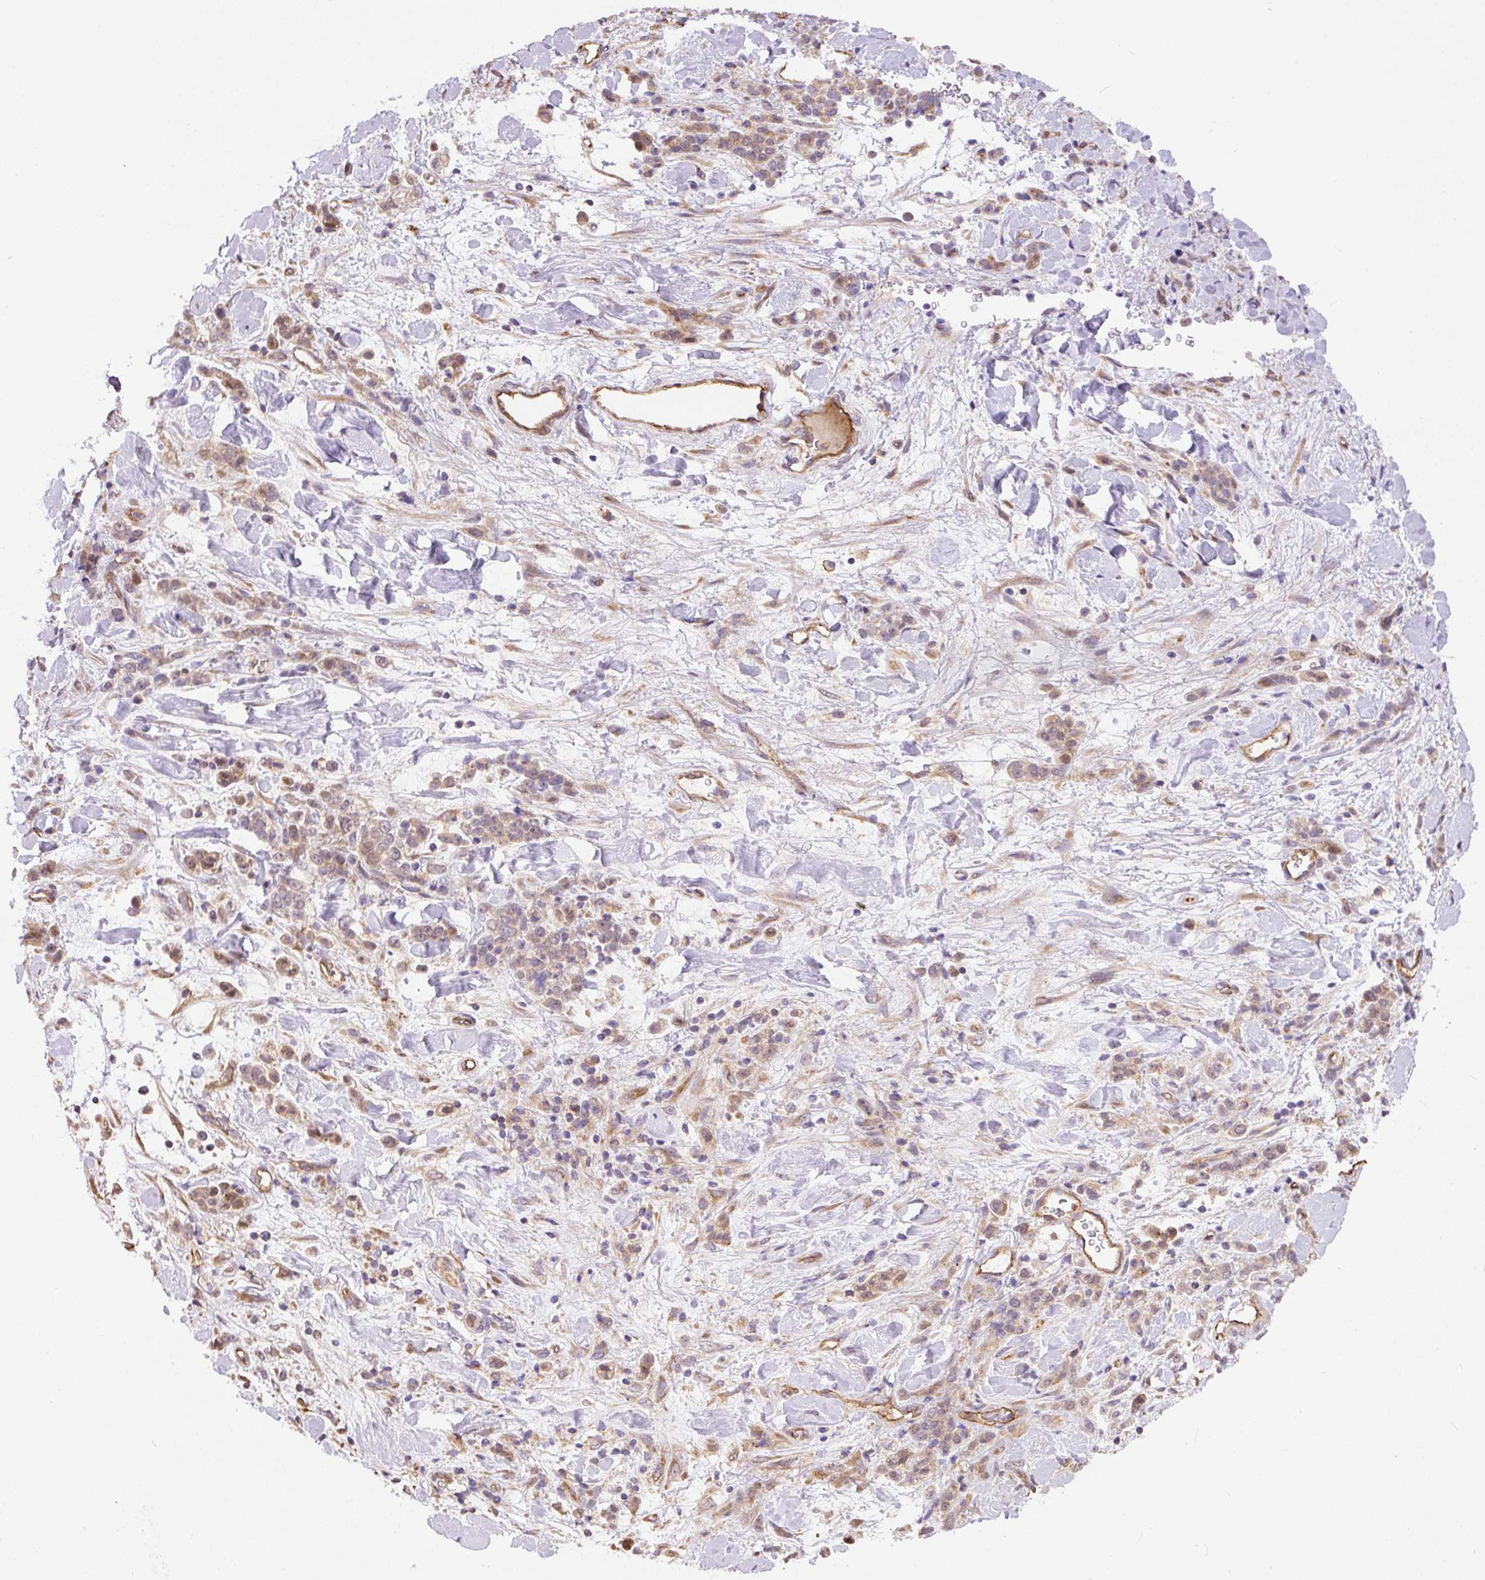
{"staining": {"intensity": "weak", "quantity": ">75%", "location": "cytoplasmic/membranous"}, "tissue": "stomach cancer", "cell_type": "Tumor cells", "image_type": "cancer", "snomed": [{"axis": "morphology", "description": "Normal tissue, NOS"}, {"axis": "morphology", "description": "Adenocarcinoma, NOS"}, {"axis": "topography", "description": "Stomach"}], "caption": "Immunohistochemistry (IHC) (DAB (3,3'-diaminobenzidine)) staining of human stomach cancer displays weak cytoplasmic/membranous protein expression in approximately >75% of tumor cells.", "gene": "PPME1", "patient": {"sex": "male", "age": 82}}